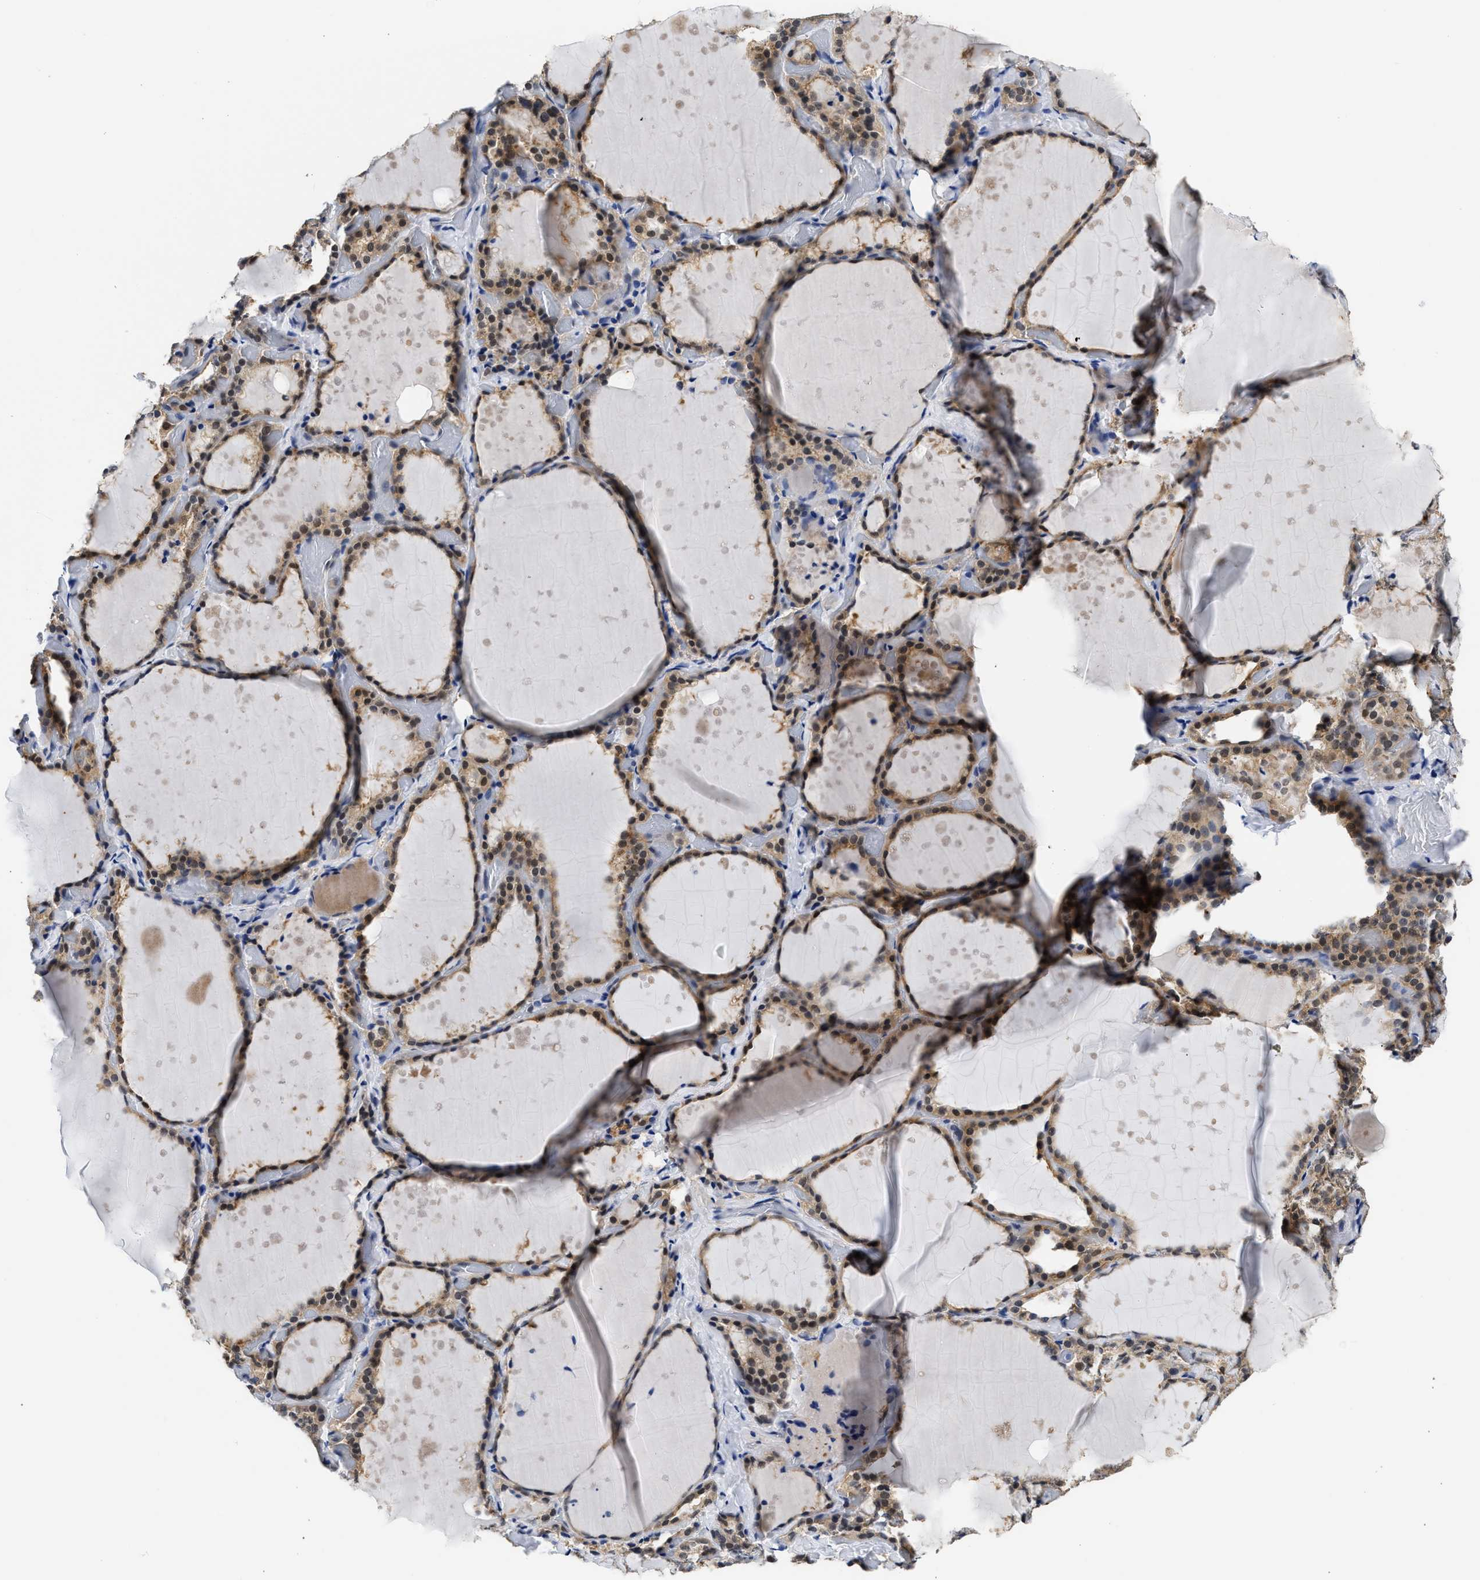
{"staining": {"intensity": "strong", "quantity": "25%-75%", "location": "cytoplasmic/membranous,nuclear"}, "tissue": "thyroid gland", "cell_type": "Glandular cells", "image_type": "normal", "snomed": [{"axis": "morphology", "description": "Normal tissue, NOS"}, {"axis": "topography", "description": "Thyroid gland"}], "caption": "The histopathology image reveals immunohistochemical staining of benign thyroid gland. There is strong cytoplasmic/membranous,nuclear positivity is appreciated in approximately 25%-75% of glandular cells.", "gene": "XPO5", "patient": {"sex": "female", "age": 44}}